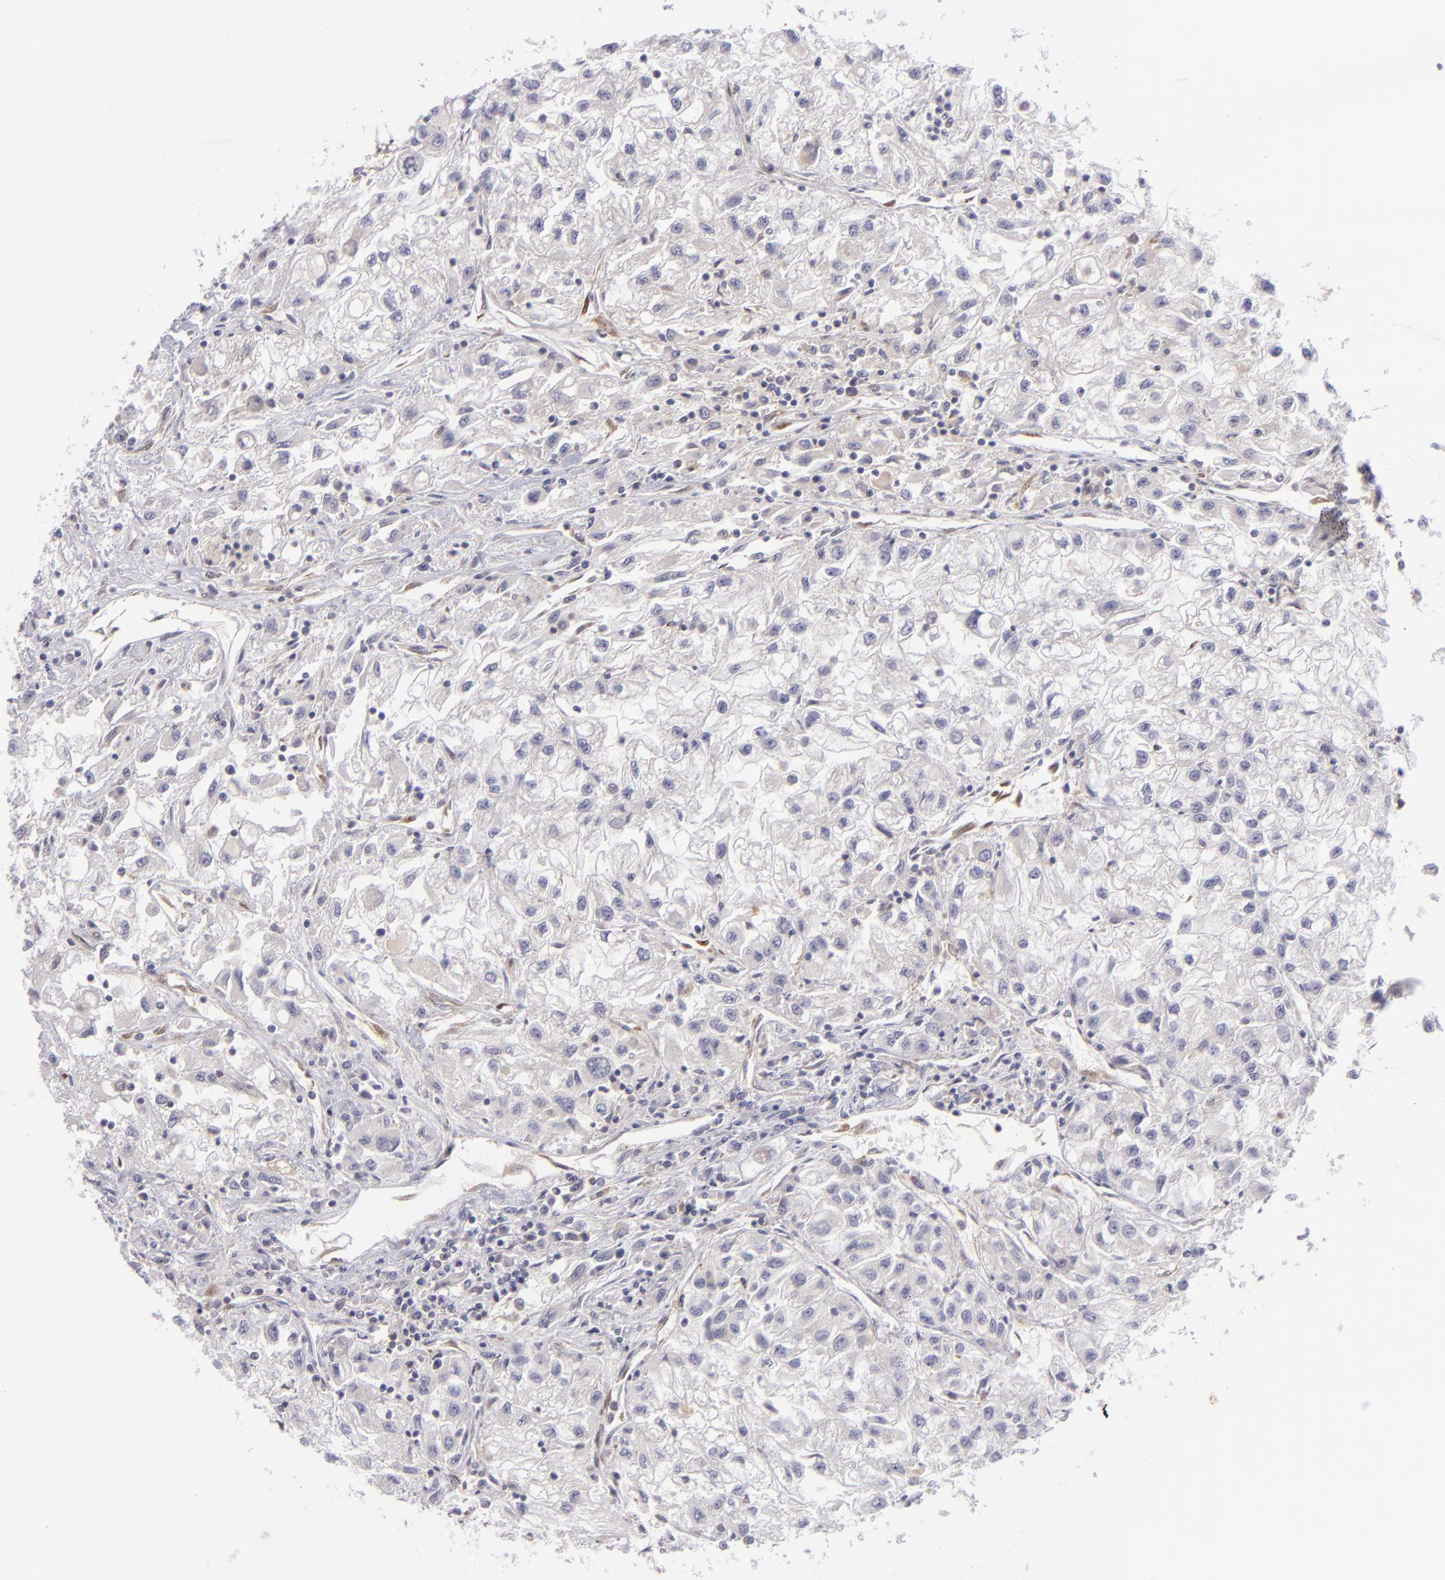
{"staining": {"intensity": "negative", "quantity": "none", "location": "none"}, "tissue": "renal cancer", "cell_type": "Tumor cells", "image_type": "cancer", "snomed": [{"axis": "morphology", "description": "Adenocarcinoma, NOS"}, {"axis": "topography", "description": "Kidney"}], "caption": "IHC of human renal cancer (adenocarcinoma) exhibits no staining in tumor cells. Brightfield microscopy of immunohistochemistry stained with DAB (brown) and hematoxylin (blue), captured at high magnification.", "gene": "PTPN13", "patient": {"sex": "male", "age": 59}}